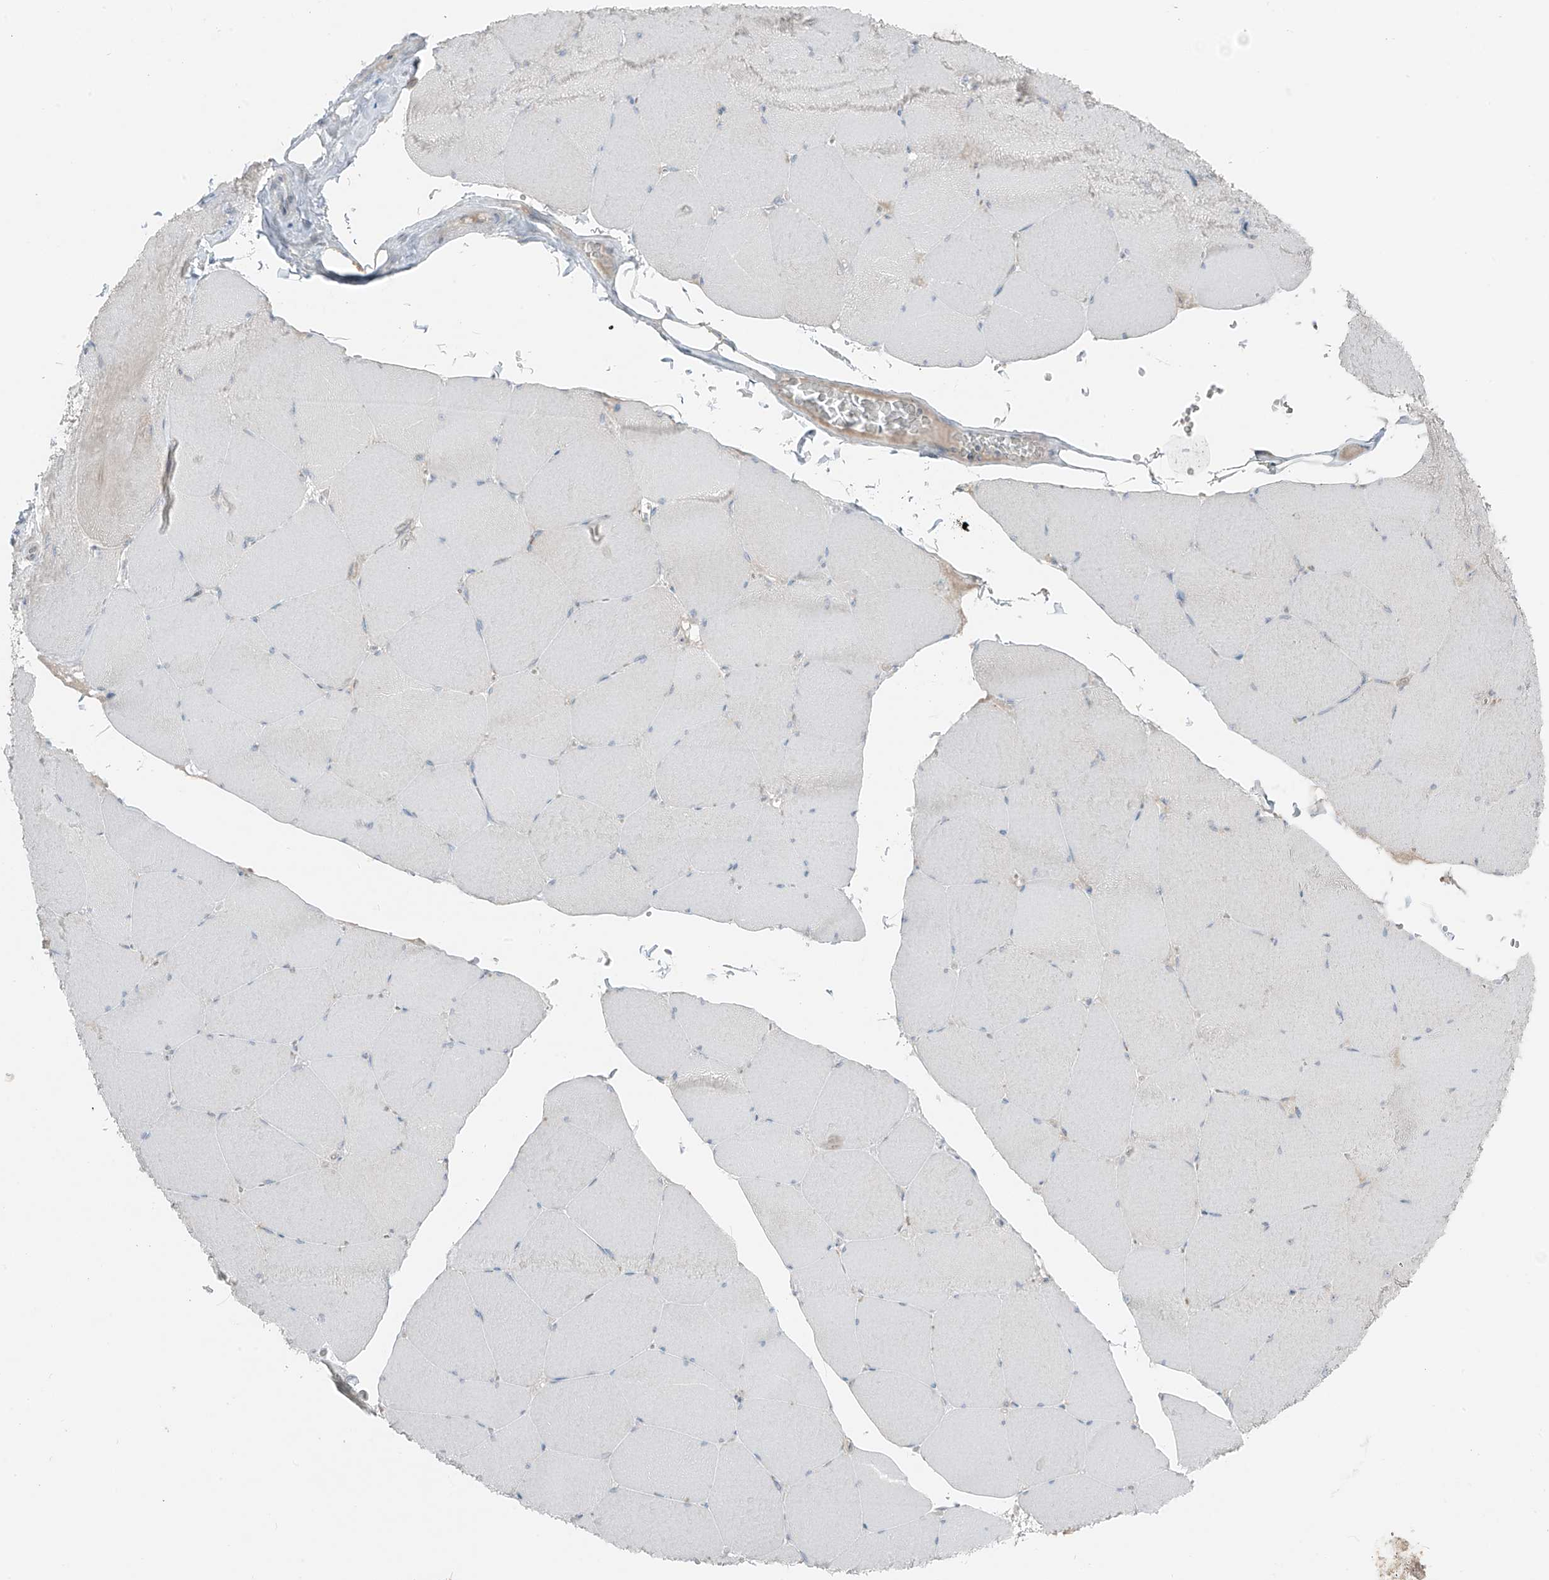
{"staining": {"intensity": "negative", "quantity": "none", "location": "none"}, "tissue": "skeletal muscle", "cell_type": "Myocytes", "image_type": "normal", "snomed": [{"axis": "morphology", "description": "Normal tissue, NOS"}, {"axis": "topography", "description": "Skeletal muscle"}, {"axis": "topography", "description": "Head-Neck"}], "caption": "IHC image of benign skeletal muscle: human skeletal muscle stained with DAB (3,3'-diaminobenzidine) displays no significant protein expression in myocytes. (DAB immunohistochemistry (IHC) with hematoxylin counter stain).", "gene": "PRDM6", "patient": {"sex": "male", "age": 66}}